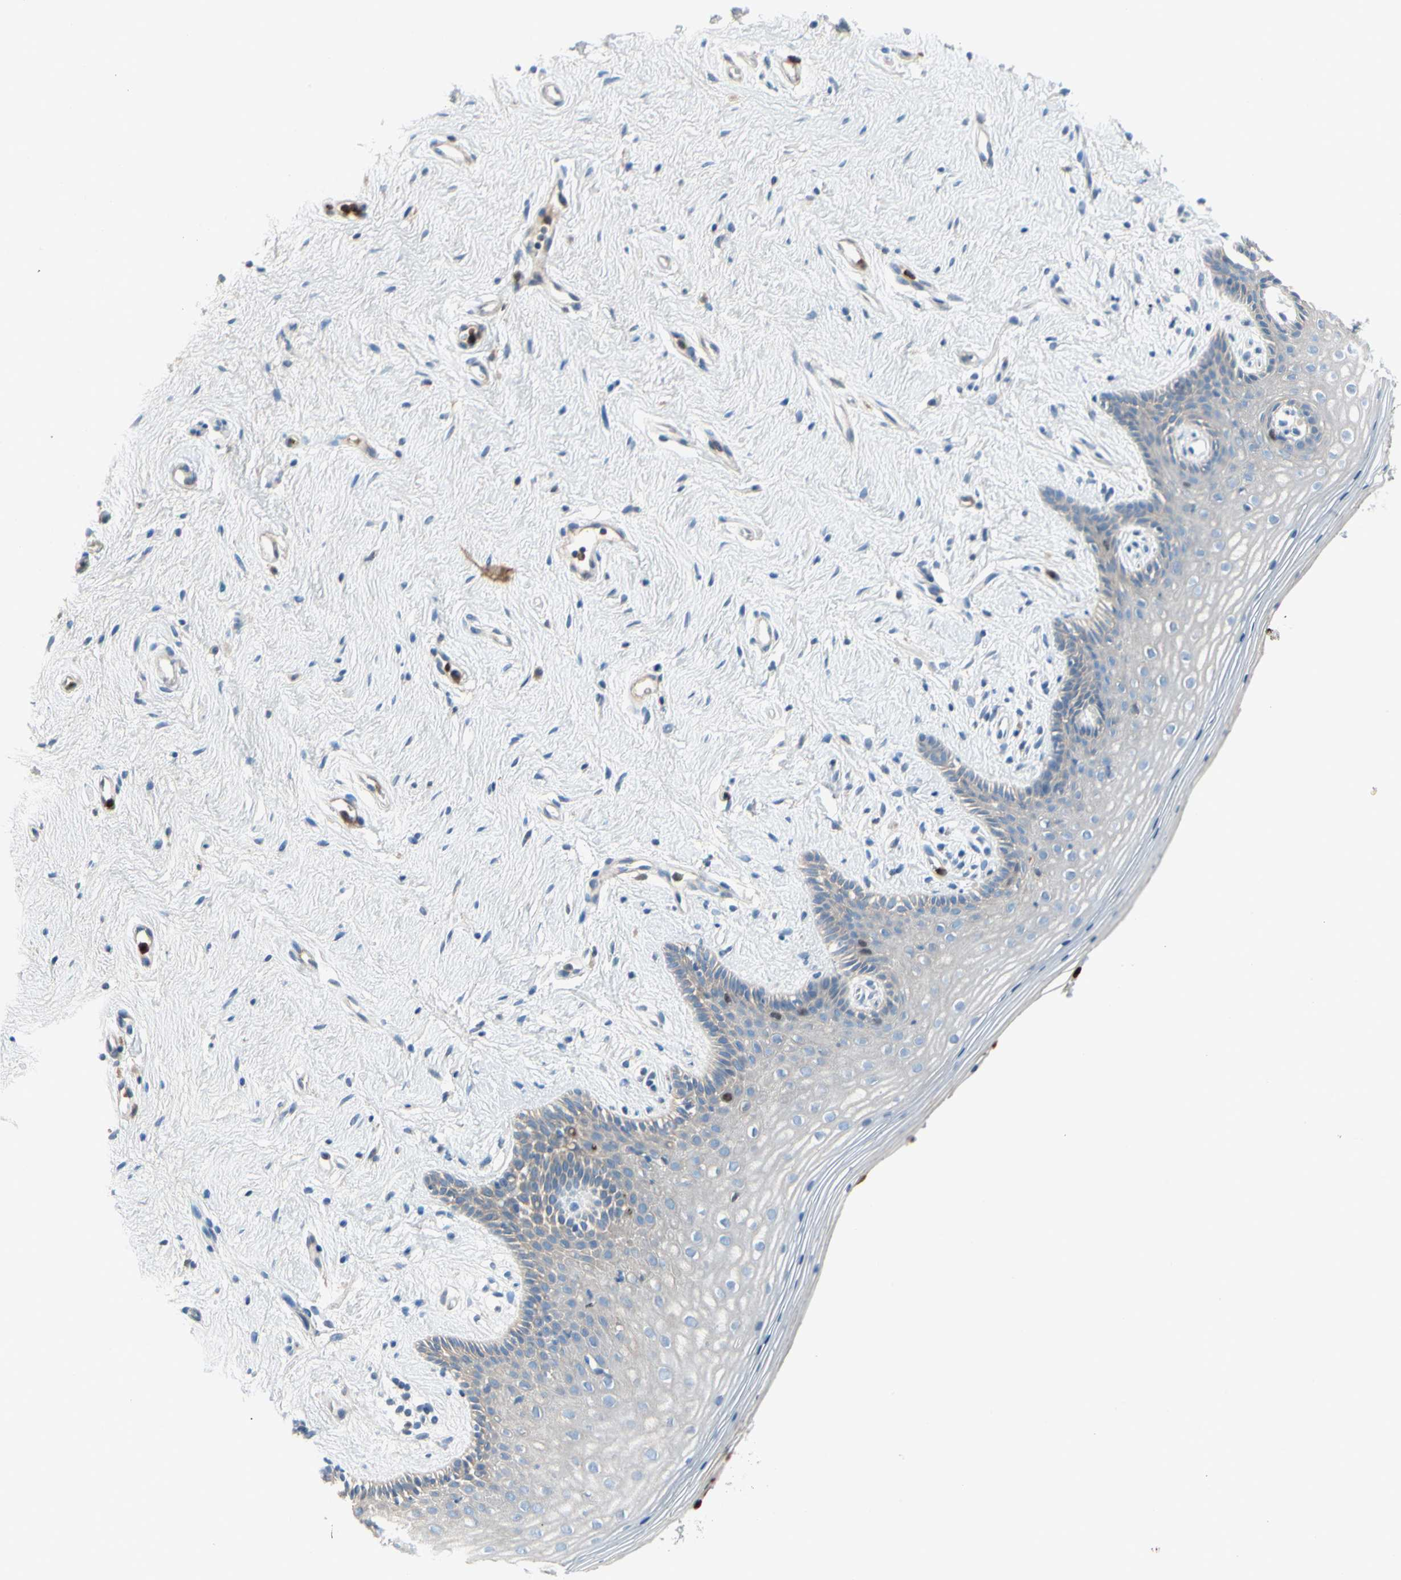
{"staining": {"intensity": "weak", "quantity": "<25%", "location": "cytoplasmic/membranous"}, "tissue": "vagina", "cell_type": "Squamous epithelial cells", "image_type": "normal", "snomed": [{"axis": "morphology", "description": "Normal tissue, NOS"}, {"axis": "topography", "description": "Vagina"}], "caption": "IHC histopathology image of benign vagina stained for a protein (brown), which reveals no positivity in squamous epithelial cells. (Brightfield microscopy of DAB immunohistochemistry (IHC) at high magnification).", "gene": "HJURP", "patient": {"sex": "female", "age": 44}}